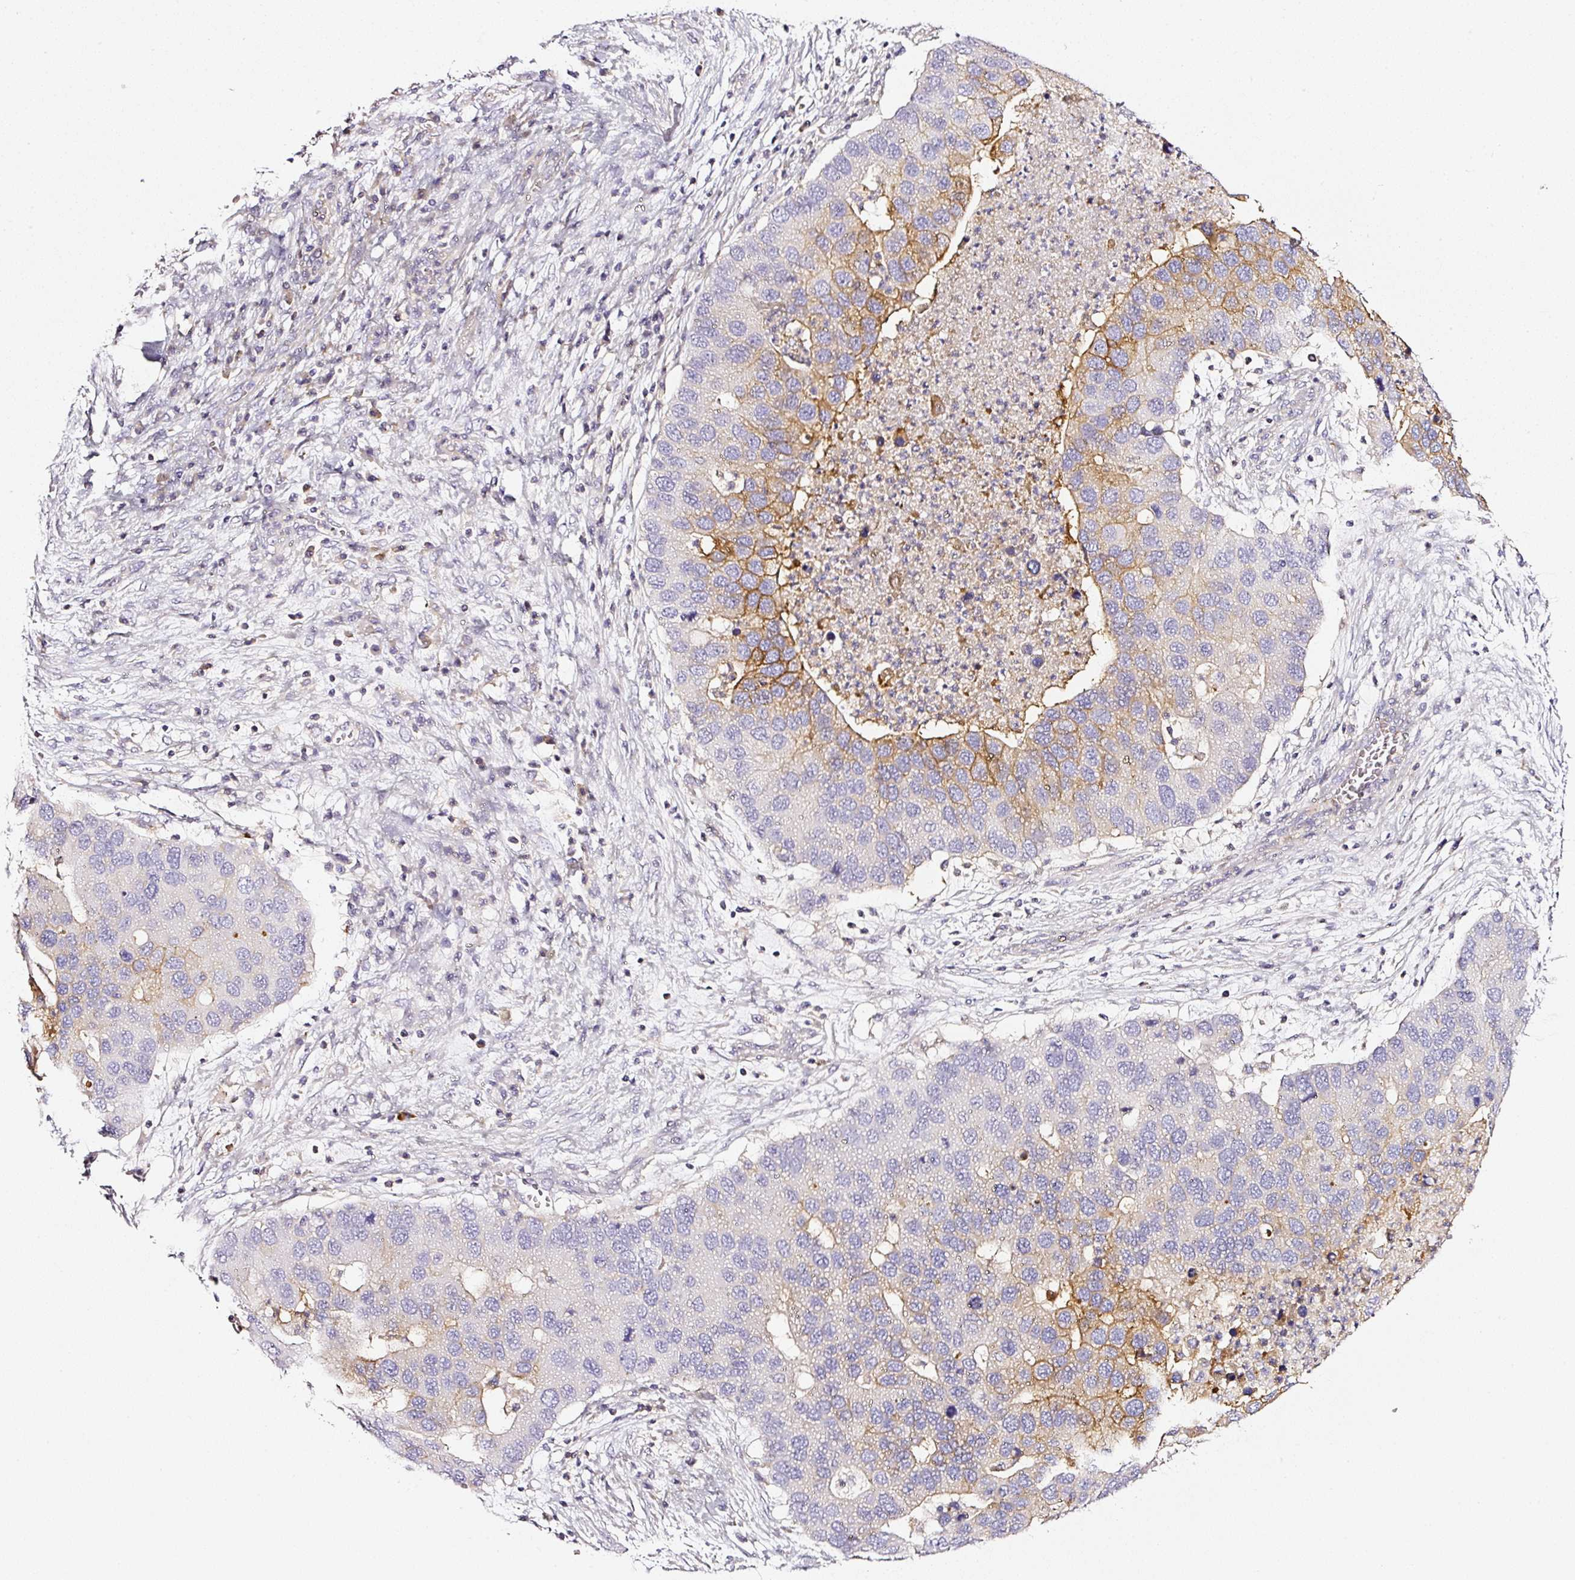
{"staining": {"intensity": "moderate", "quantity": "25%-75%", "location": "cytoplasmic/membranous"}, "tissue": "lung cancer", "cell_type": "Tumor cells", "image_type": "cancer", "snomed": [{"axis": "morphology", "description": "Aneuploidy"}, {"axis": "morphology", "description": "Adenocarcinoma, NOS"}, {"axis": "topography", "description": "Lymph node"}, {"axis": "topography", "description": "Lung"}], "caption": "Protein expression analysis of lung cancer (adenocarcinoma) reveals moderate cytoplasmic/membranous staining in approximately 25%-75% of tumor cells.", "gene": "CD47", "patient": {"sex": "female", "age": 74}}